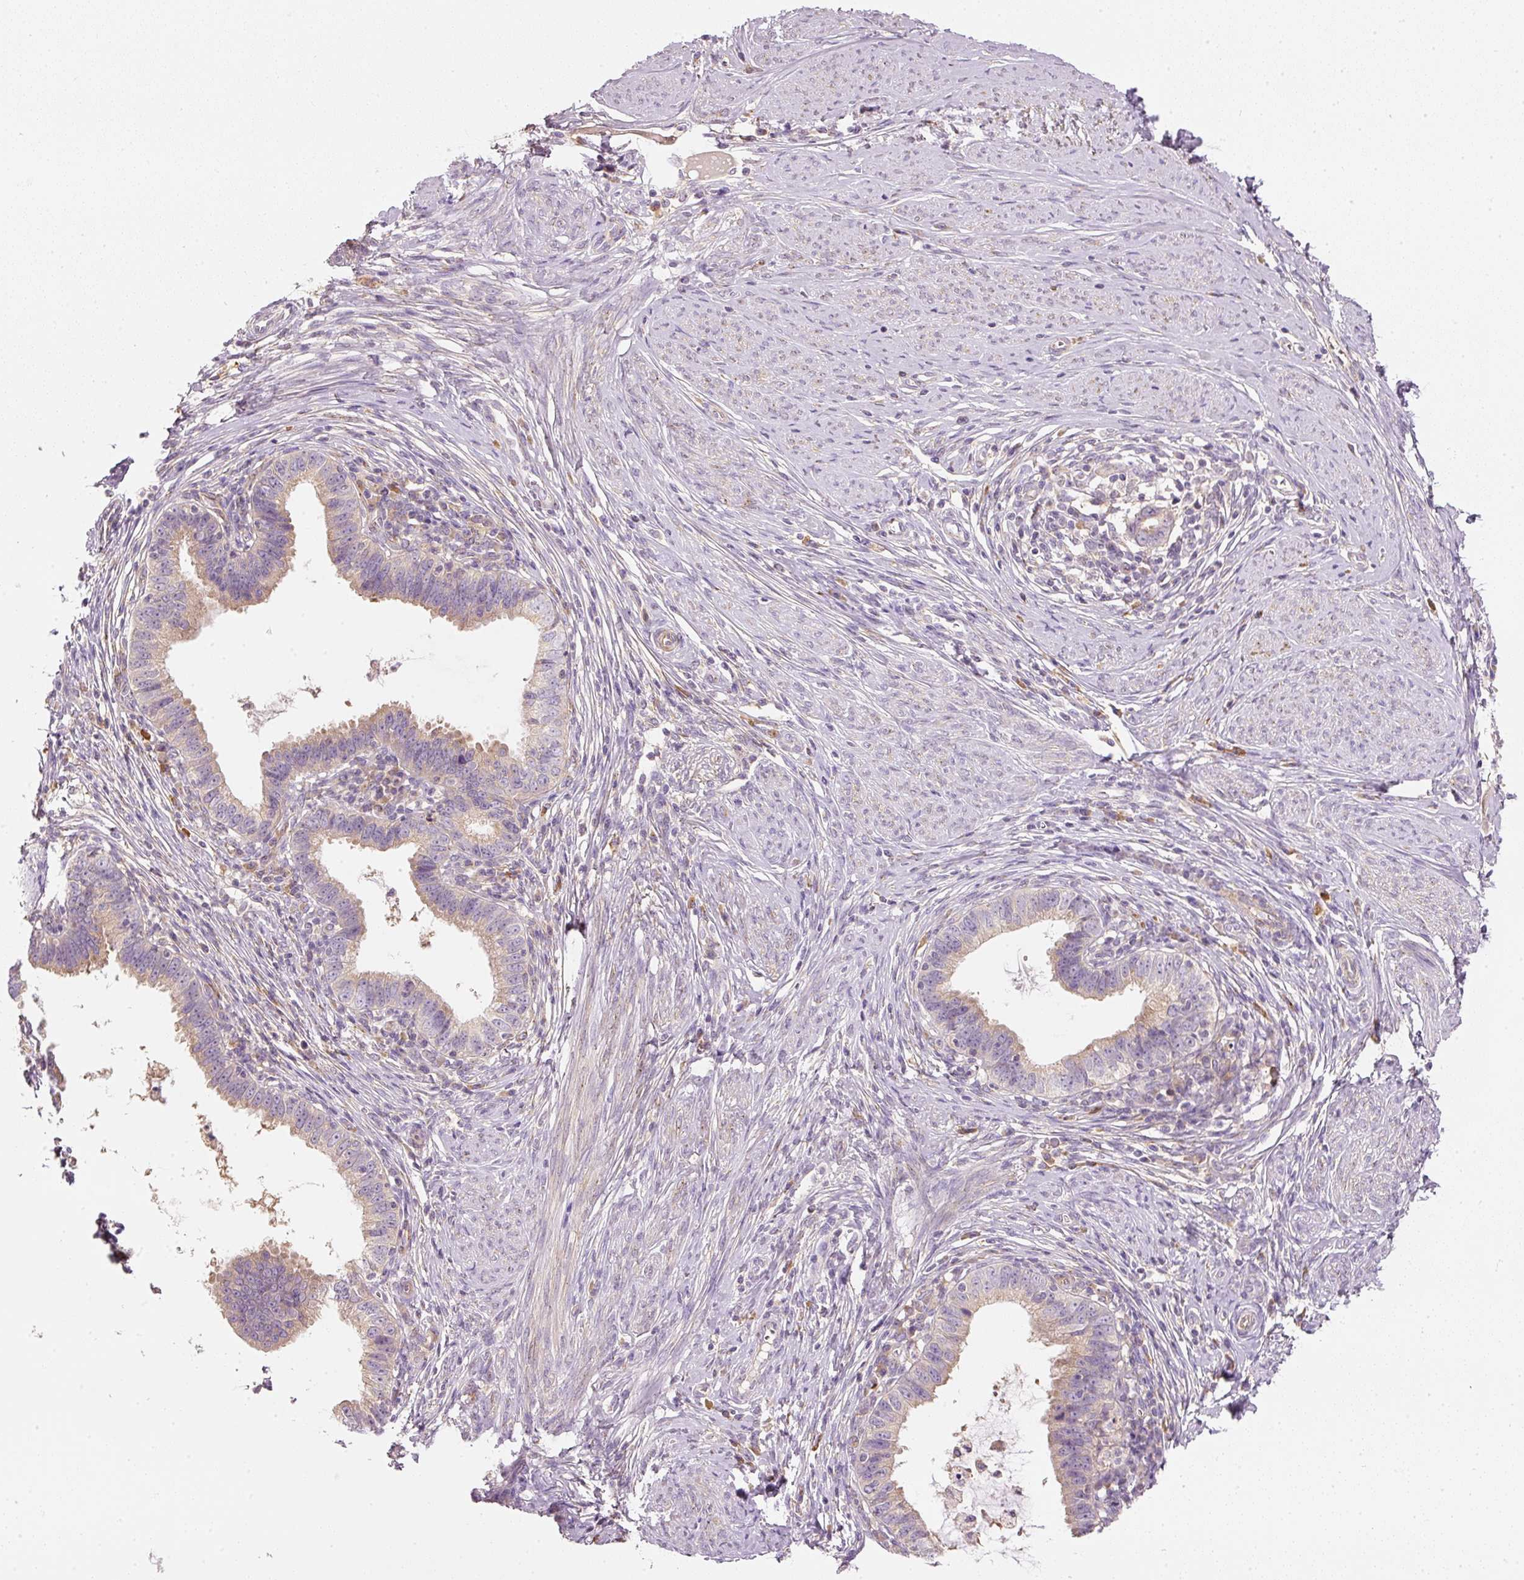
{"staining": {"intensity": "weak", "quantity": "25%-75%", "location": "cytoplasmic/membranous"}, "tissue": "cervical cancer", "cell_type": "Tumor cells", "image_type": "cancer", "snomed": [{"axis": "morphology", "description": "Adenocarcinoma, NOS"}, {"axis": "topography", "description": "Cervix"}], "caption": "Adenocarcinoma (cervical) stained for a protein (brown) displays weak cytoplasmic/membranous positive expression in approximately 25%-75% of tumor cells.", "gene": "RNF167", "patient": {"sex": "female", "age": 36}}